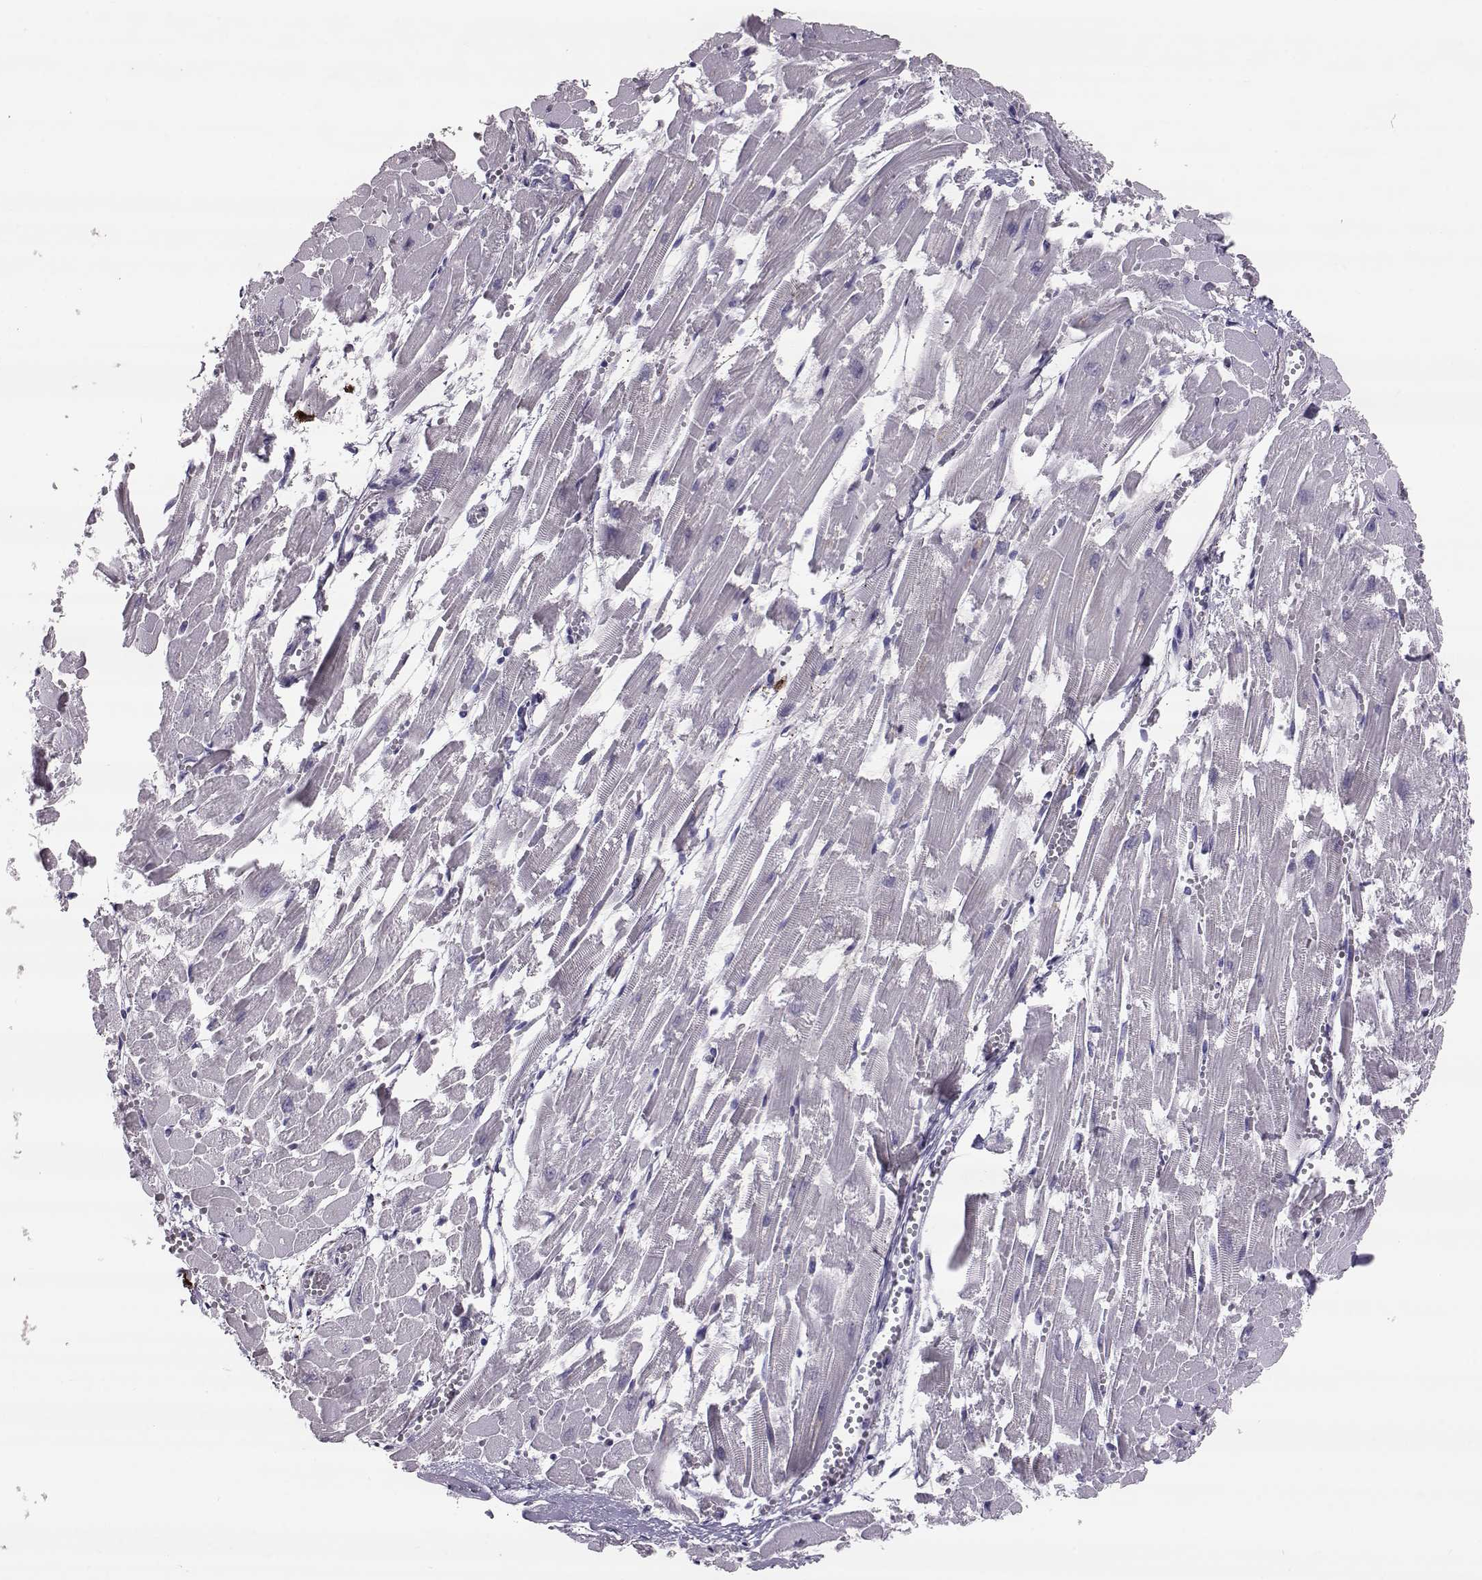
{"staining": {"intensity": "negative", "quantity": "none", "location": "none"}, "tissue": "heart muscle", "cell_type": "Cardiomyocytes", "image_type": "normal", "snomed": [{"axis": "morphology", "description": "Normal tissue, NOS"}, {"axis": "topography", "description": "Heart"}], "caption": "High magnification brightfield microscopy of normal heart muscle stained with DAB (3,3'-diaminobenzidine) (brown) and counterstained with hematoxylin (blue): cardiomyocytes show no significant positivity.", "gene": "ADGRG5", "patient": {"sex": "female", "age": 52}}